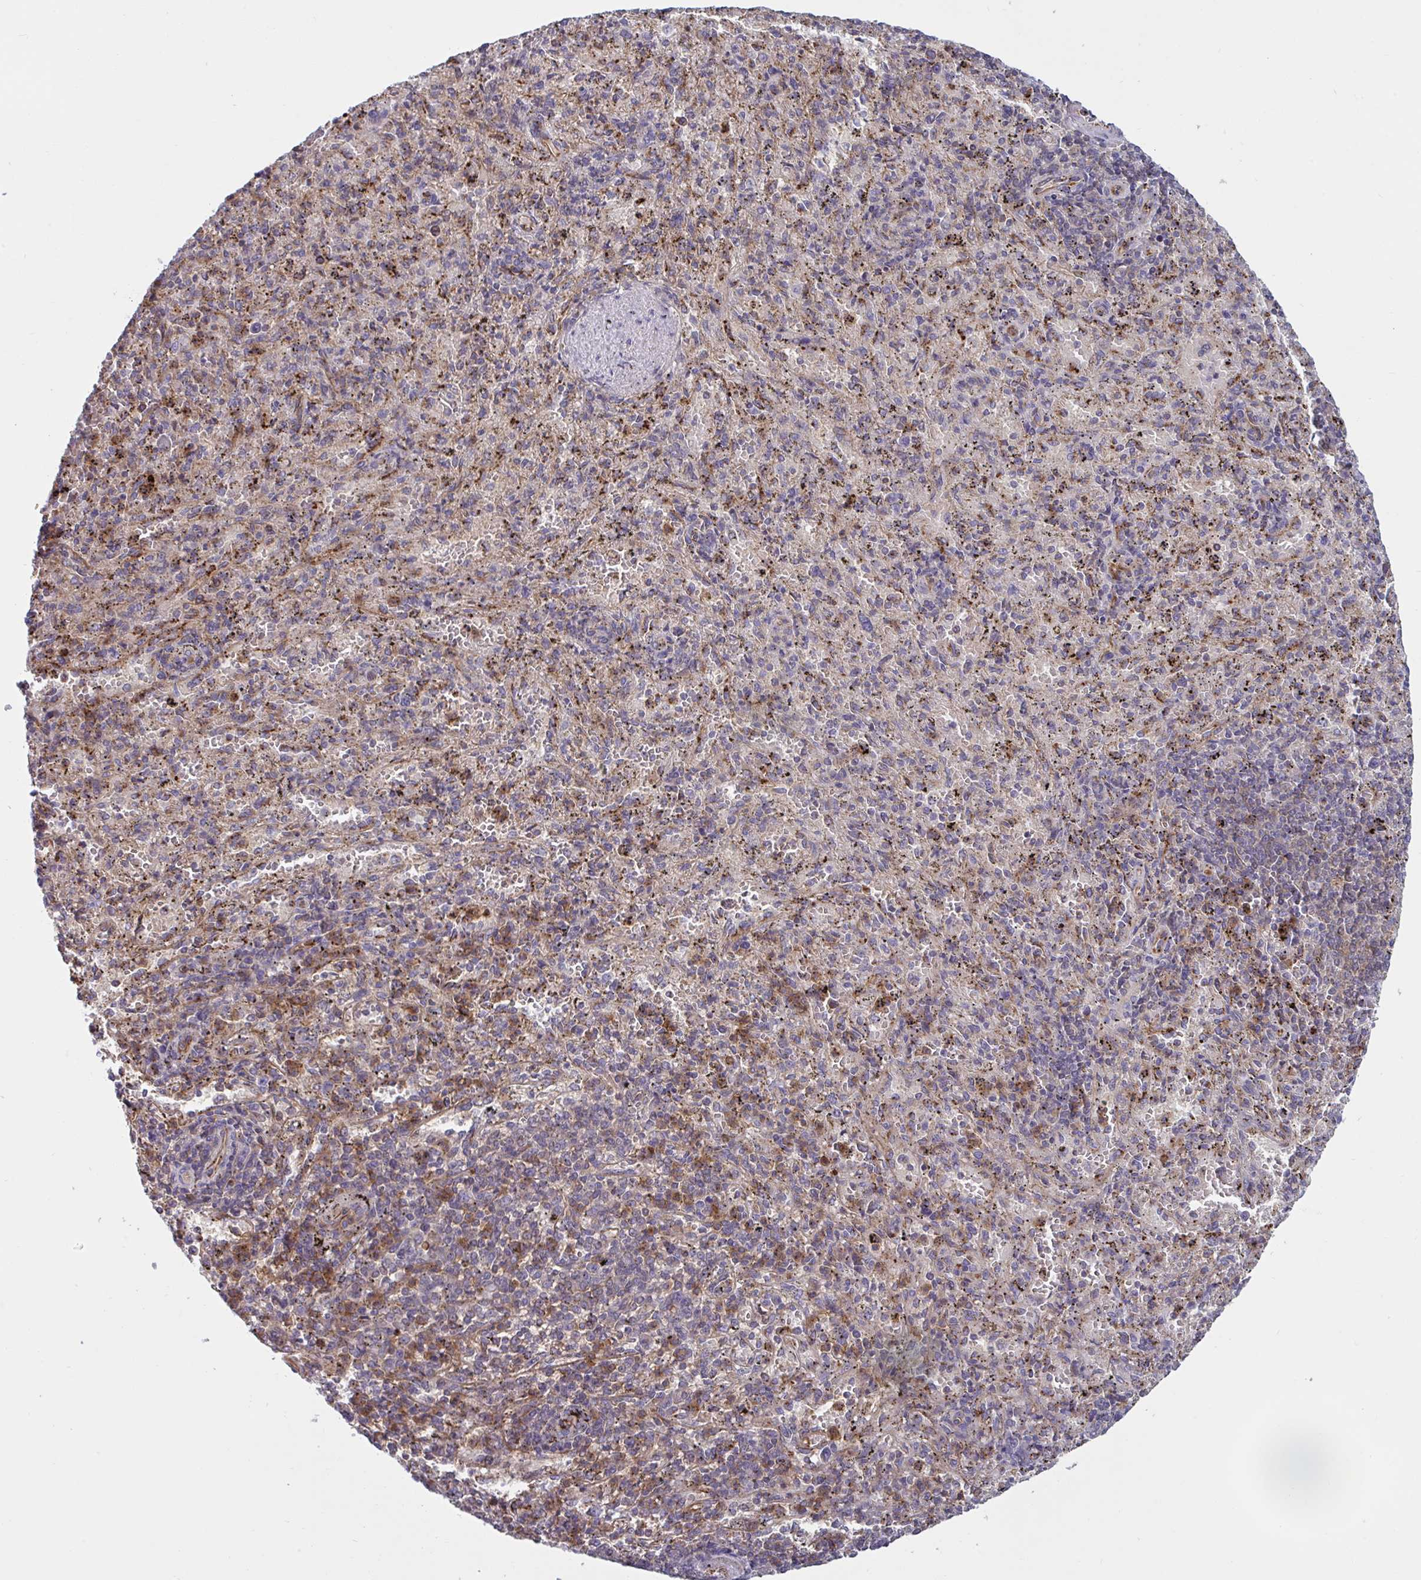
{"staining": {"intensity": "moderate", "quantity": "25%-75%", "location": "cytoplasmic/membranous"}, "tissue": "spleen", "cell_type": "Cells in red pulp", "image_type": "normal", "snomed": [{"axis": "morphology", "description": "Normal tissue, NOS"}, {"axis": "topography", "description": "Spleen"}], "caption": "A histopathology image showing moderate cytoplasmic/membranous expression in approximately 25%-75% of cells in red pulp in unremarkable spleen, as visualized by brown immunohistochemical staining.", "gene": "SLC9A6", "patient": {"sex": "male", "age": 57}}